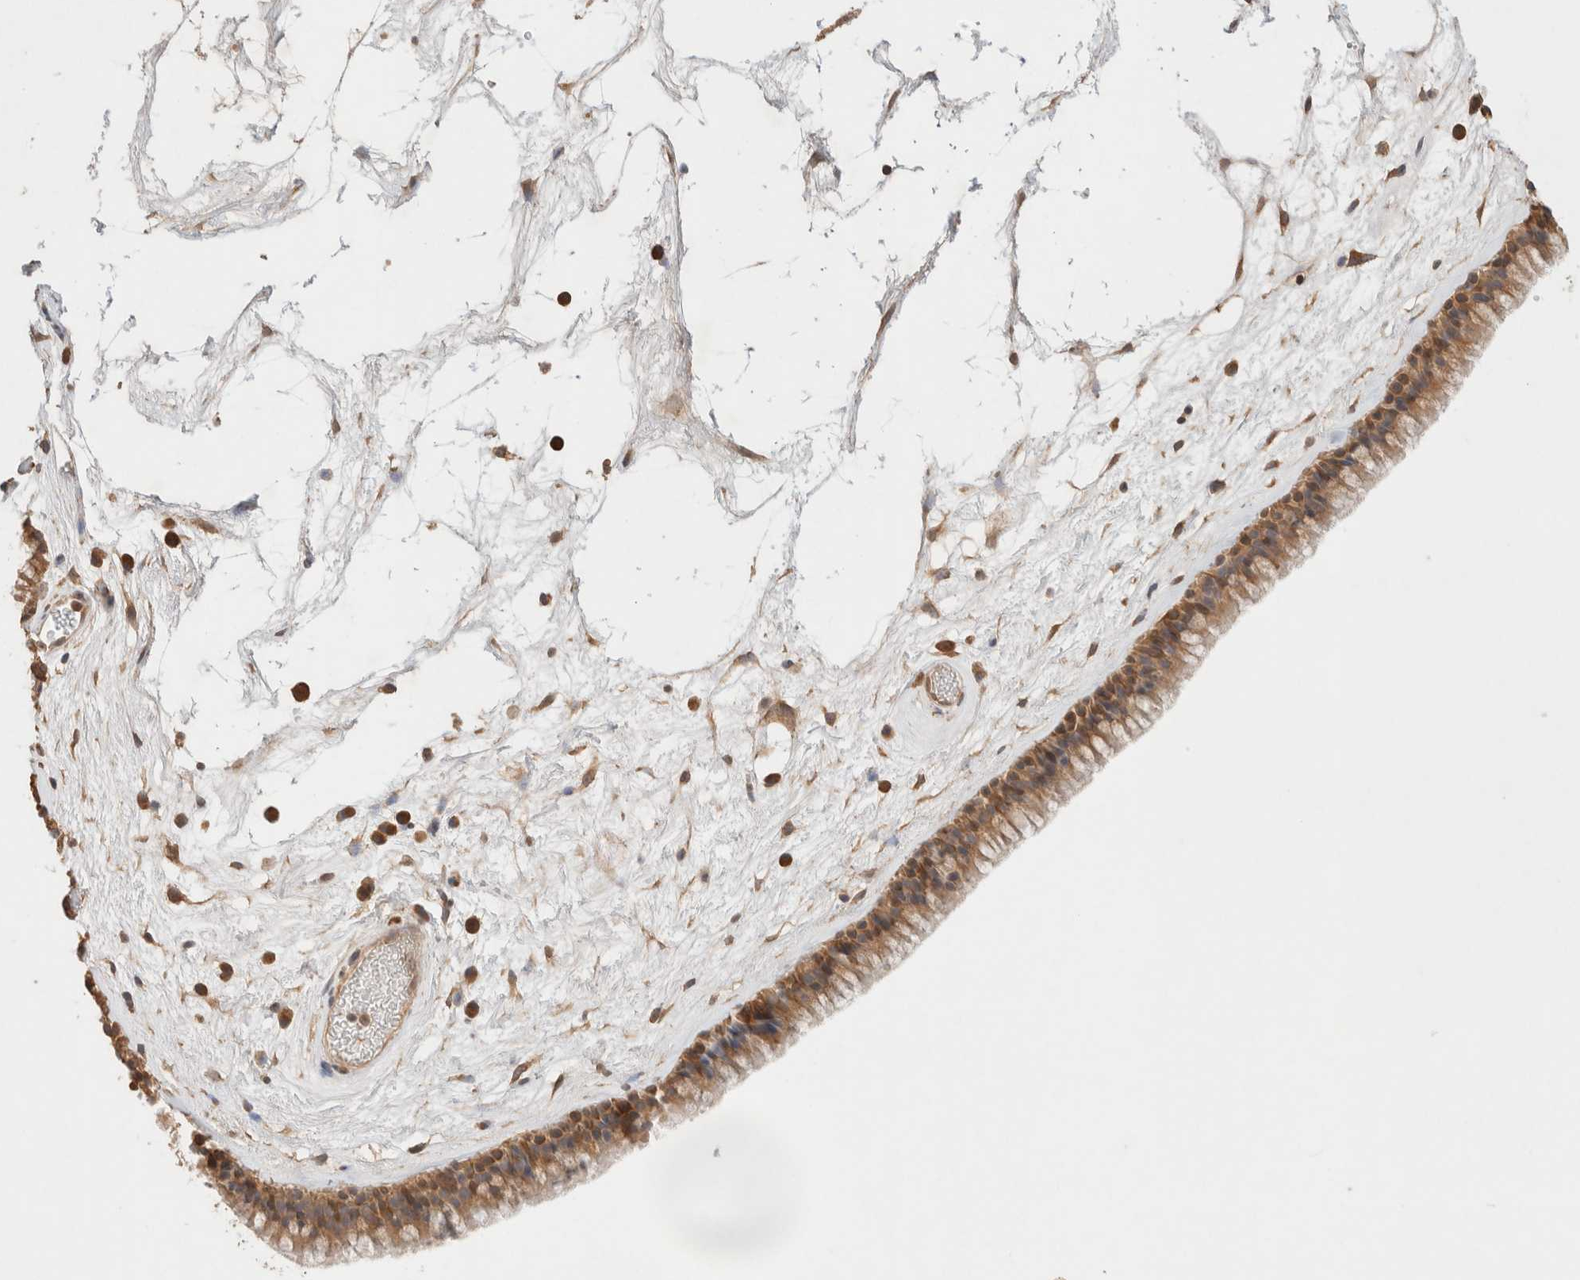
{"staining": {"intensity": "moderate", "quantity": ">75%", "location": "cytoplasmic/membranous"}, "tissue": "nasopharynx", "cell_type": "Respiratory epithelial cells", "image_type": "normal", "snomed": [{"axis": "morphology", "description": "Normal tissue, NOS"}, {"axis": "morphology", "description": "Inflammation, NOS"}, {"axis": "topography", "description": "Nasopharynx"}], "caption": "This photomicrograph reveals IHC staining of benign nasopharynx, with medium moderate cytoplasmic/membranous positivity in approximately >75% of respiratory epithelial cells.", "gene": "CARNMT1", "patient": {"sex": "male", "age": 48}}